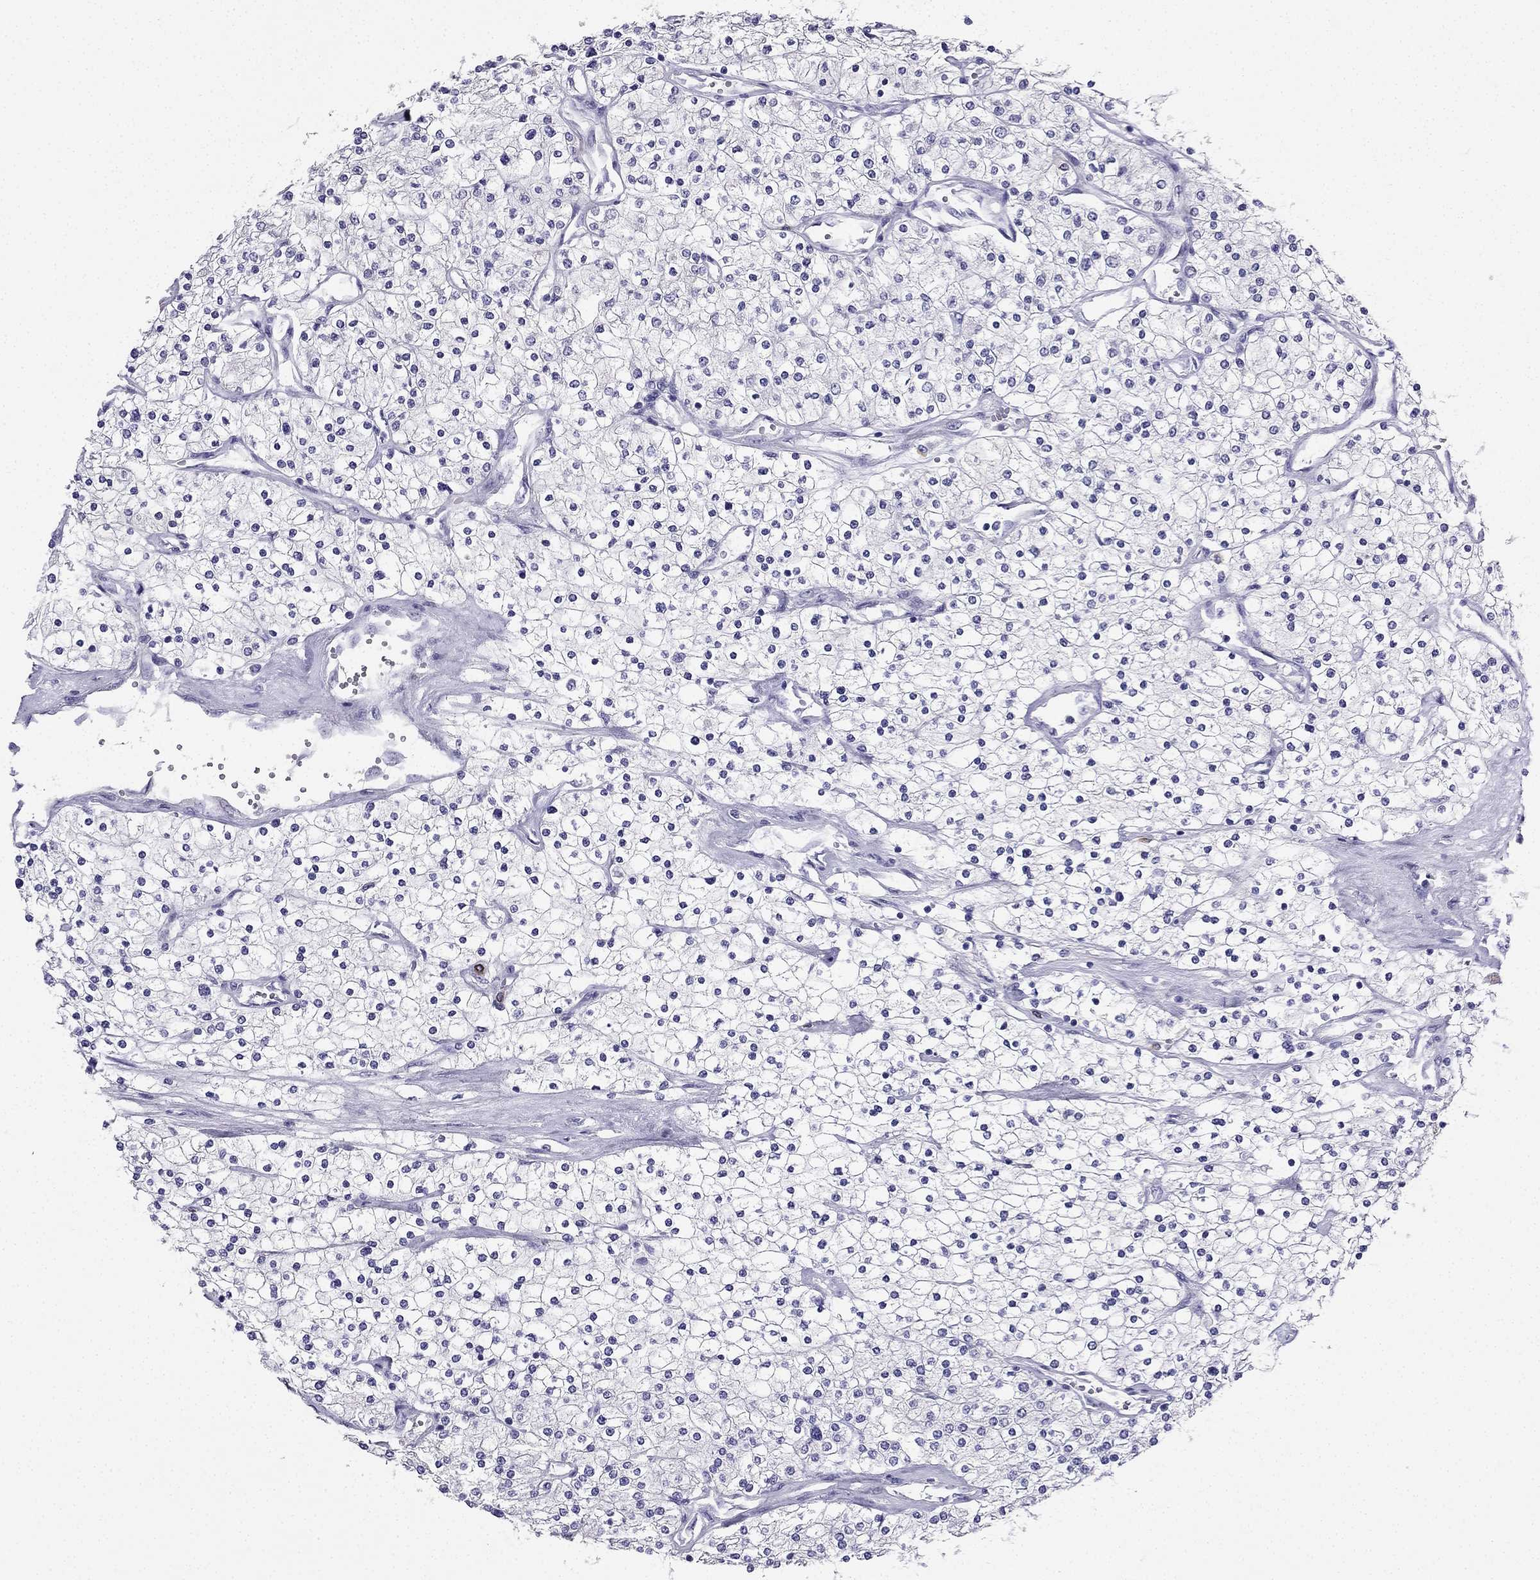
{"staining": {"intensity": "negative", "quantity": "none", "location": "none"}, "tissue": "renal cancer", "cell_type": "Tumor cells", "image_type": "cancer", "snomed": [{"axis": "morphology", "description": "Adenocarcinoma, NOS"}, {"axis": "topography", "description": "Kidney"}], "caption": "Renal cancer stained for a protein using immunohistochemistry (IHC) shows no positivity tumor cells.", "gene": "SLC18A2", "patient": {"sex": "male", "age": 80}}